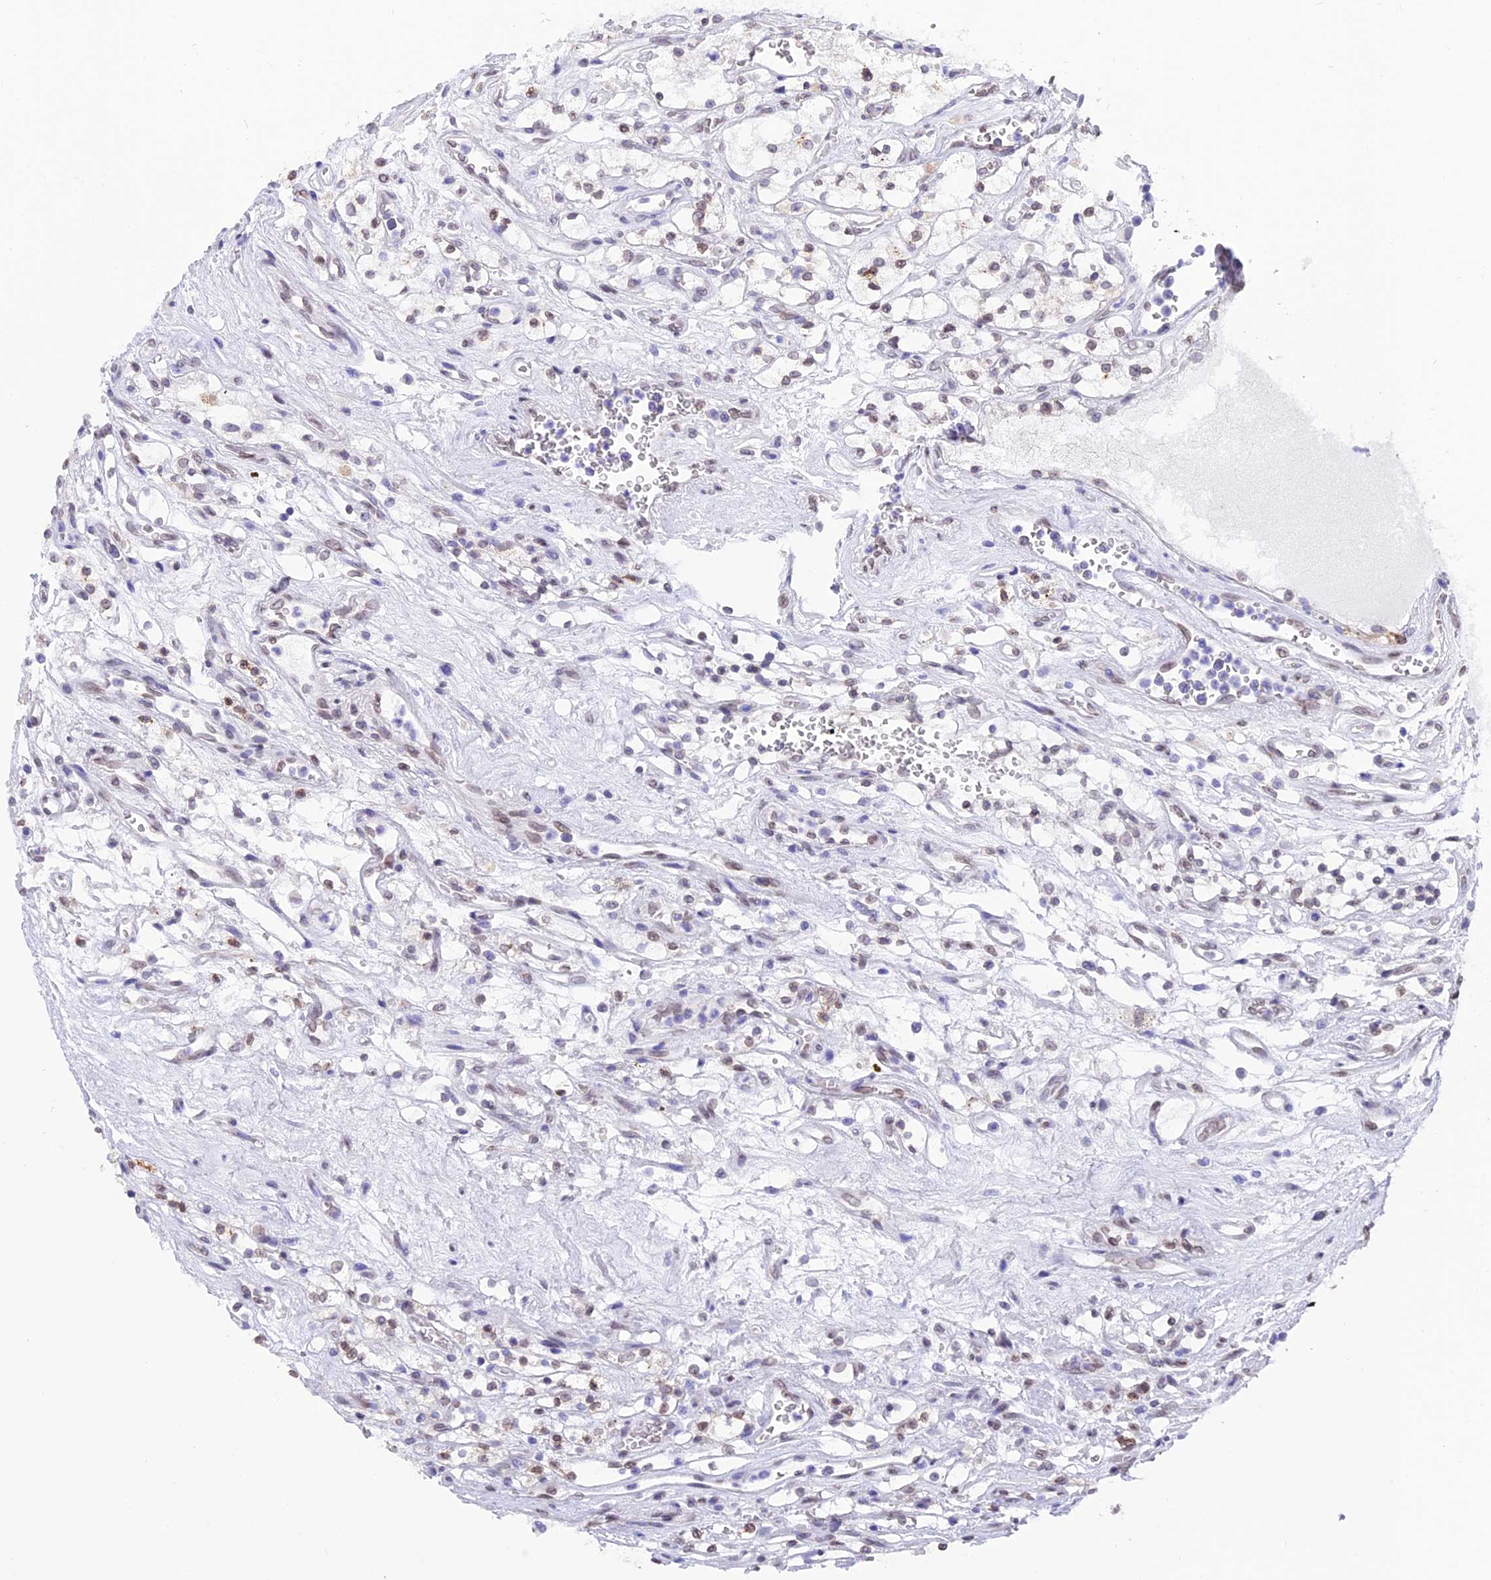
{"staining": {"intensity": "negative", "quantity": "none", "location": "none"}, "tissue": "renal cancer", "cell_type": "Tumor cells", "image_type": "cancer", "snomed": [{"axis": "morphology", "description": "Adenocarcinoma, NOS"}, {"axis": "topography", "description": "Kidney"}], "caption": "Renal cancer (adenocarcinoma) was stained to show a protein in brown. There is no significant positivity in tumor cells.", "gene": "TMPRSS7", "patient": {"sex": "female", "age": 69}}